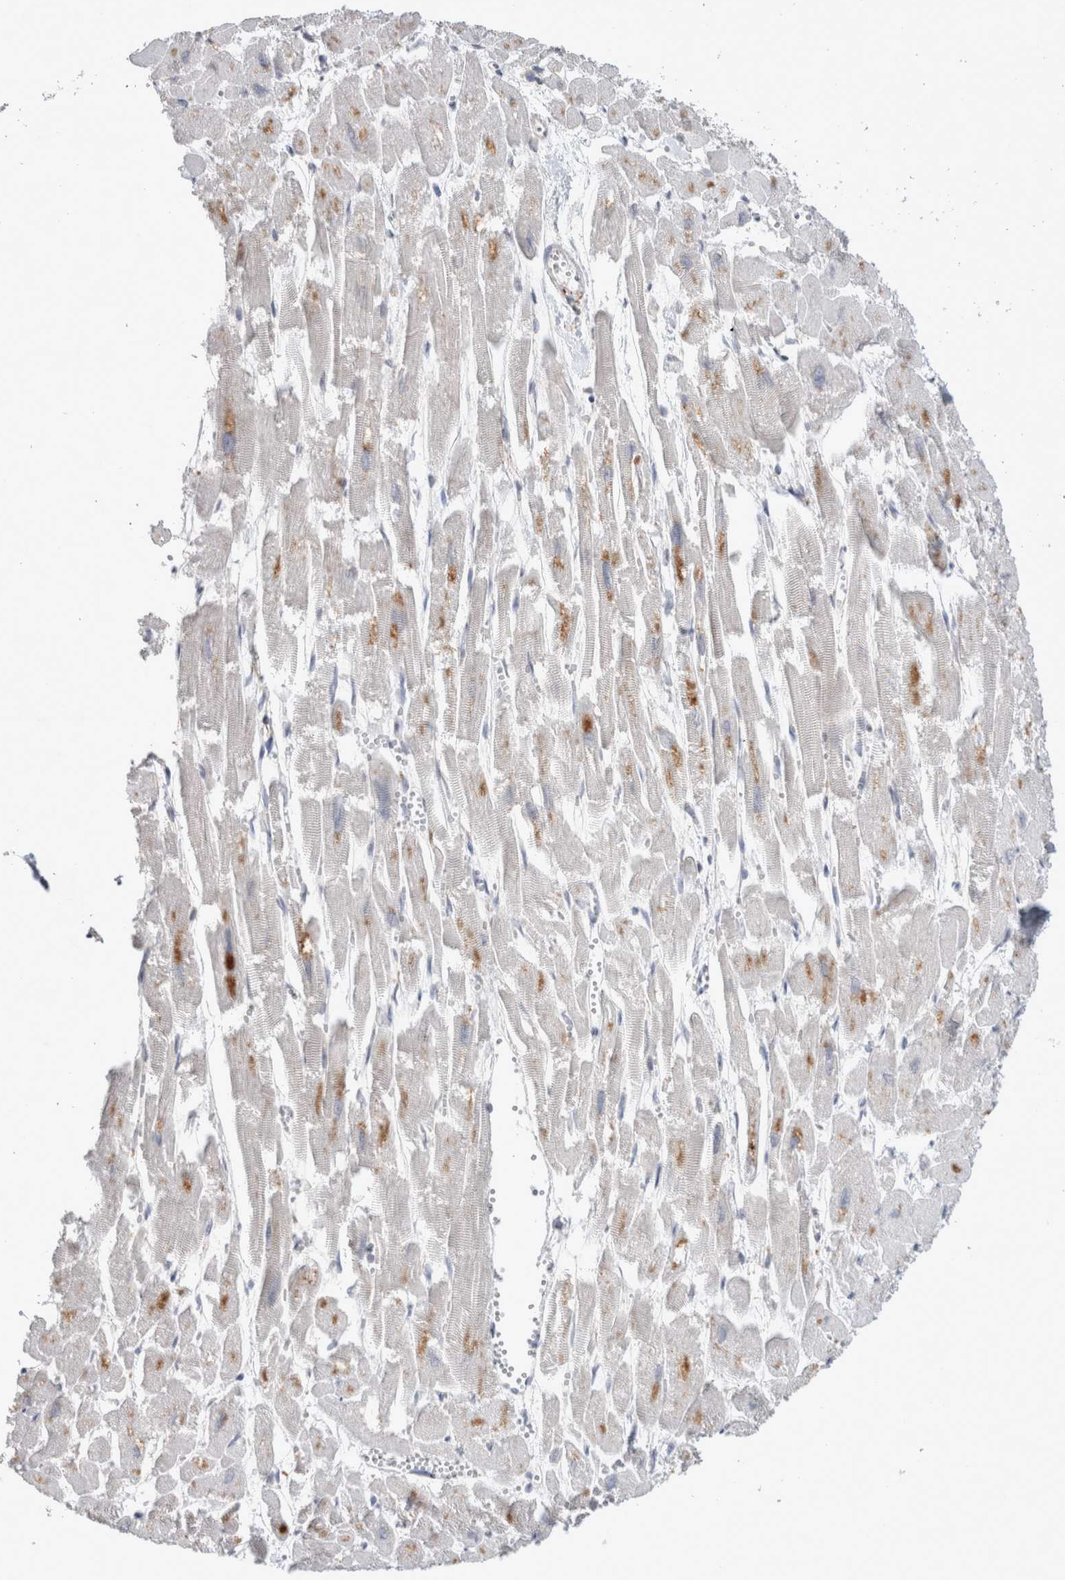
{"staining": {"intensity": "moderate", "quantity": "<25%", "location": "cytoplasmic/membranous"}, "tissue": "heart muscle", "cell_type": "Cardiomyocytes", "image_type": "normal", "snomed": [{"axis": "morphology", "description": "Normal tissue, NOS"}, {"axis": "topography", "description": "Heart"}], "caption": "Cardiomyocytes reveal low levels of moderate cytoplasmic/membranous staining in about <25% of cells in unremarkable human heart muscle. Immunohistochemistry stains the protein in brown and the nuclei are stained blue.", "gene": "TRMT9B", "patient": {"sex": "male", "age": 54}}